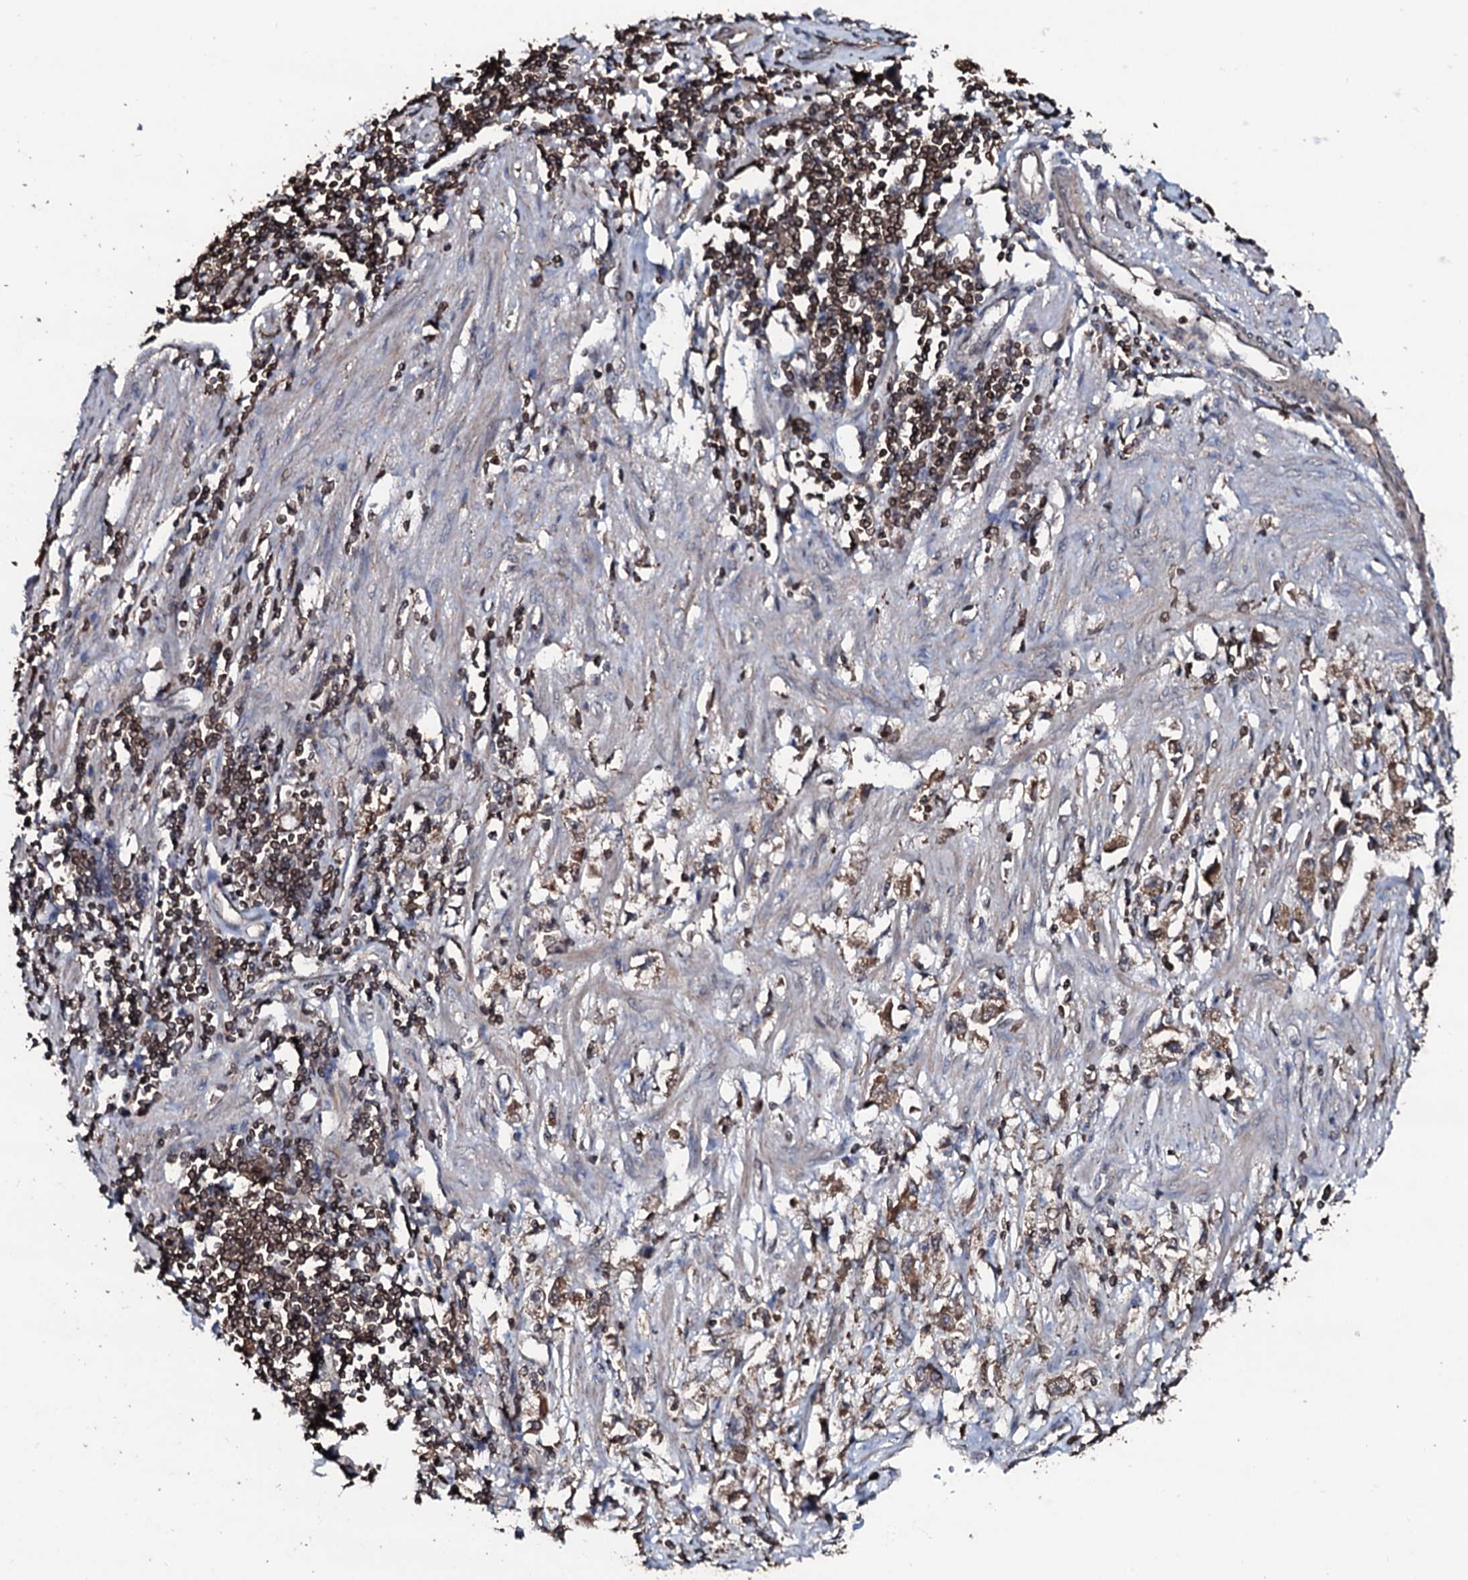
{"staining": {"intensity": "moderate", "quantity": ">75%", "location": "cytoplasmic/membranous"}, "tissue": "stomach cancer", "cell_type": "Tumor cells", "image_type": "cancer", "snomed": [{"axis": "morphology", "description": "Adenocarcinoma, NOS"}, {"axis": "topography", "description": "Stomach"}], "caption": "A medium amount of moderate cytoplasmic/membranous positivity is seen in about >75% of tumor cells in stomach cancer (adenocarcinoma) tissue. (Stains: DAB in brown, nuclei in blue, Microscopy: brightfield microscopy at high magnification).", "gene": "SDHAF2", "patient": {"sex": "female", "age": 59}}